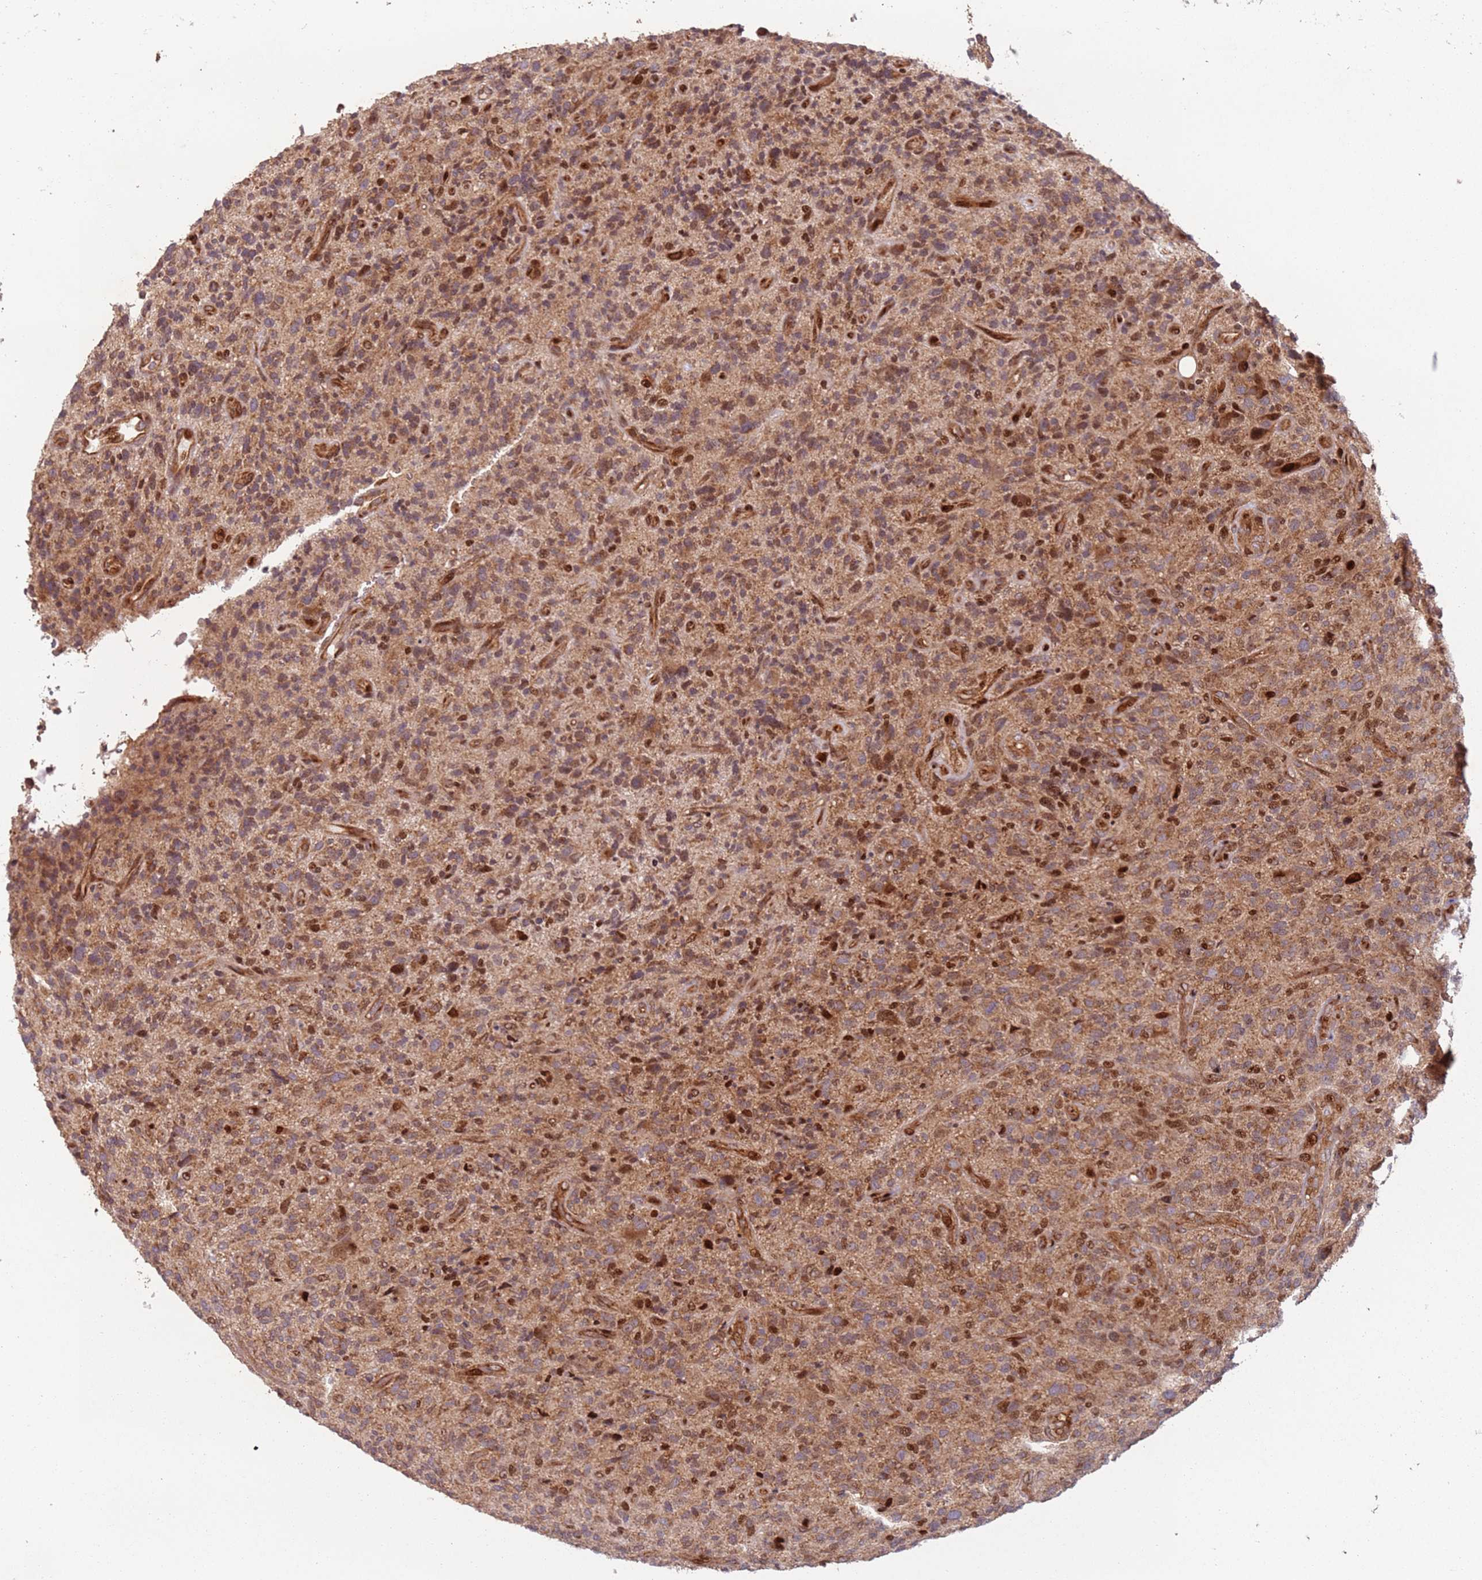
{"staining": {"intensity": "strong", "quantity": "25%-75%", "location": "cytoplasmic/membranous,nuclear"}, "tissue": "glioma", "cell_type": "Tumor cells", "image_type": "cancer", "snomed": [{"axis": "morphology", "description": "Glioma, malignant, High grade"}, {"axis": "topography", "description": "Brain"}], "caption": "Glioma stained with immunohistochemistry shows strong cytoplasmic/membranous and nuclear staining in about 25%-75% of tumor cells.", "gene": "HNRNPLL", "patient": {"sex": "male", "age": 47}}